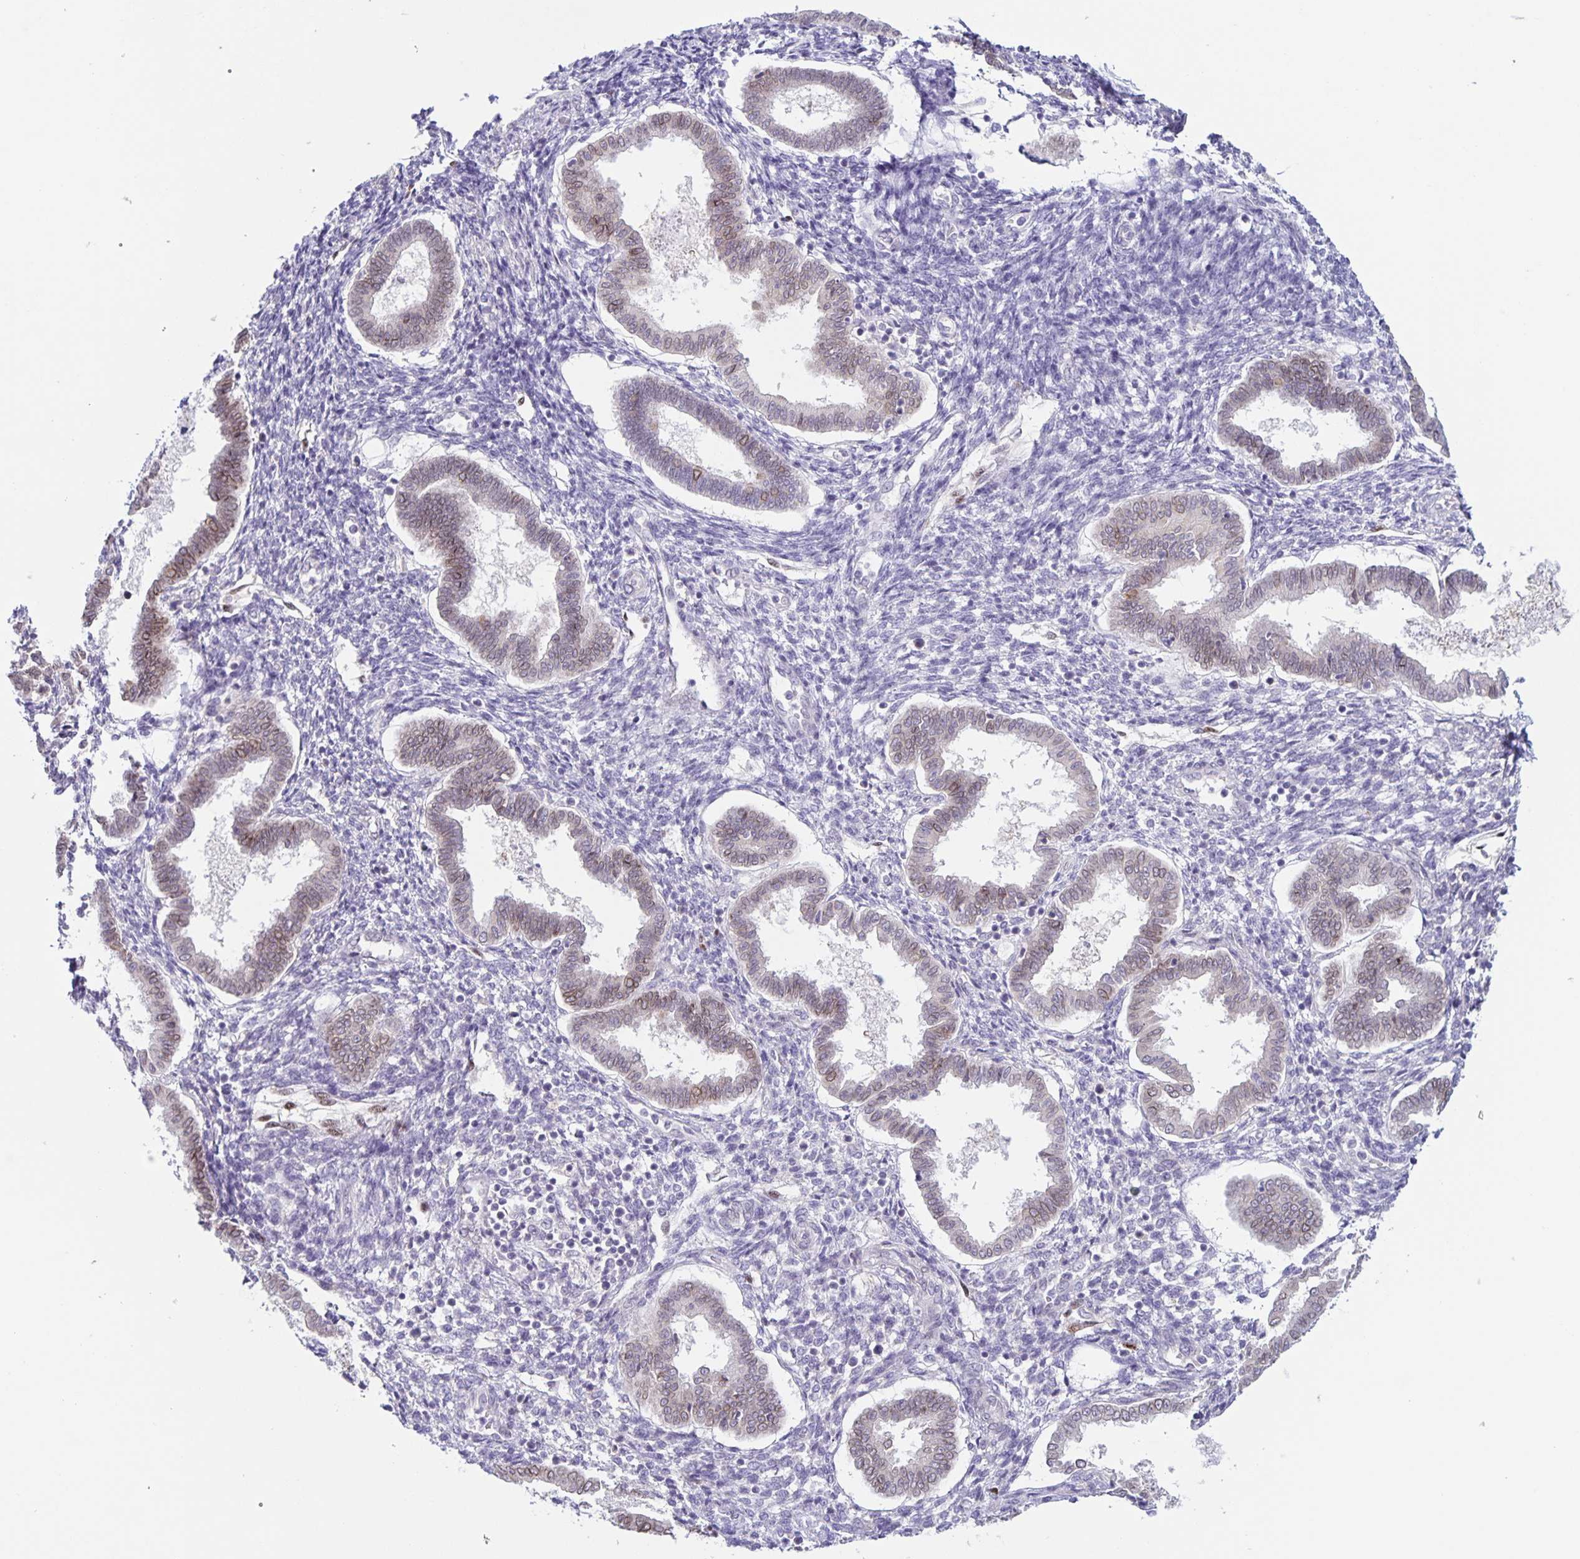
{"staining": {"intensity": "negative", "quantity": "none", "location": "none"}, "tissue": "endometrium", "cell_type": "Cells in endometrial stroma", "image_type": "normal", "snomed": [{"axis": "morphology", "description": "Normal tissue, NOS"}, {"axis": "topography", "description": "Endometrium"}], "caption": "Cells in endometrial stroma are negative for brown protein staining in benign endometrium. The staining is performed using DAB brown chromogen with nuclei counter-stained in using hematoxylin.", "gene": "SYNE2", "patient": {"sex": "female", "age": 24}}